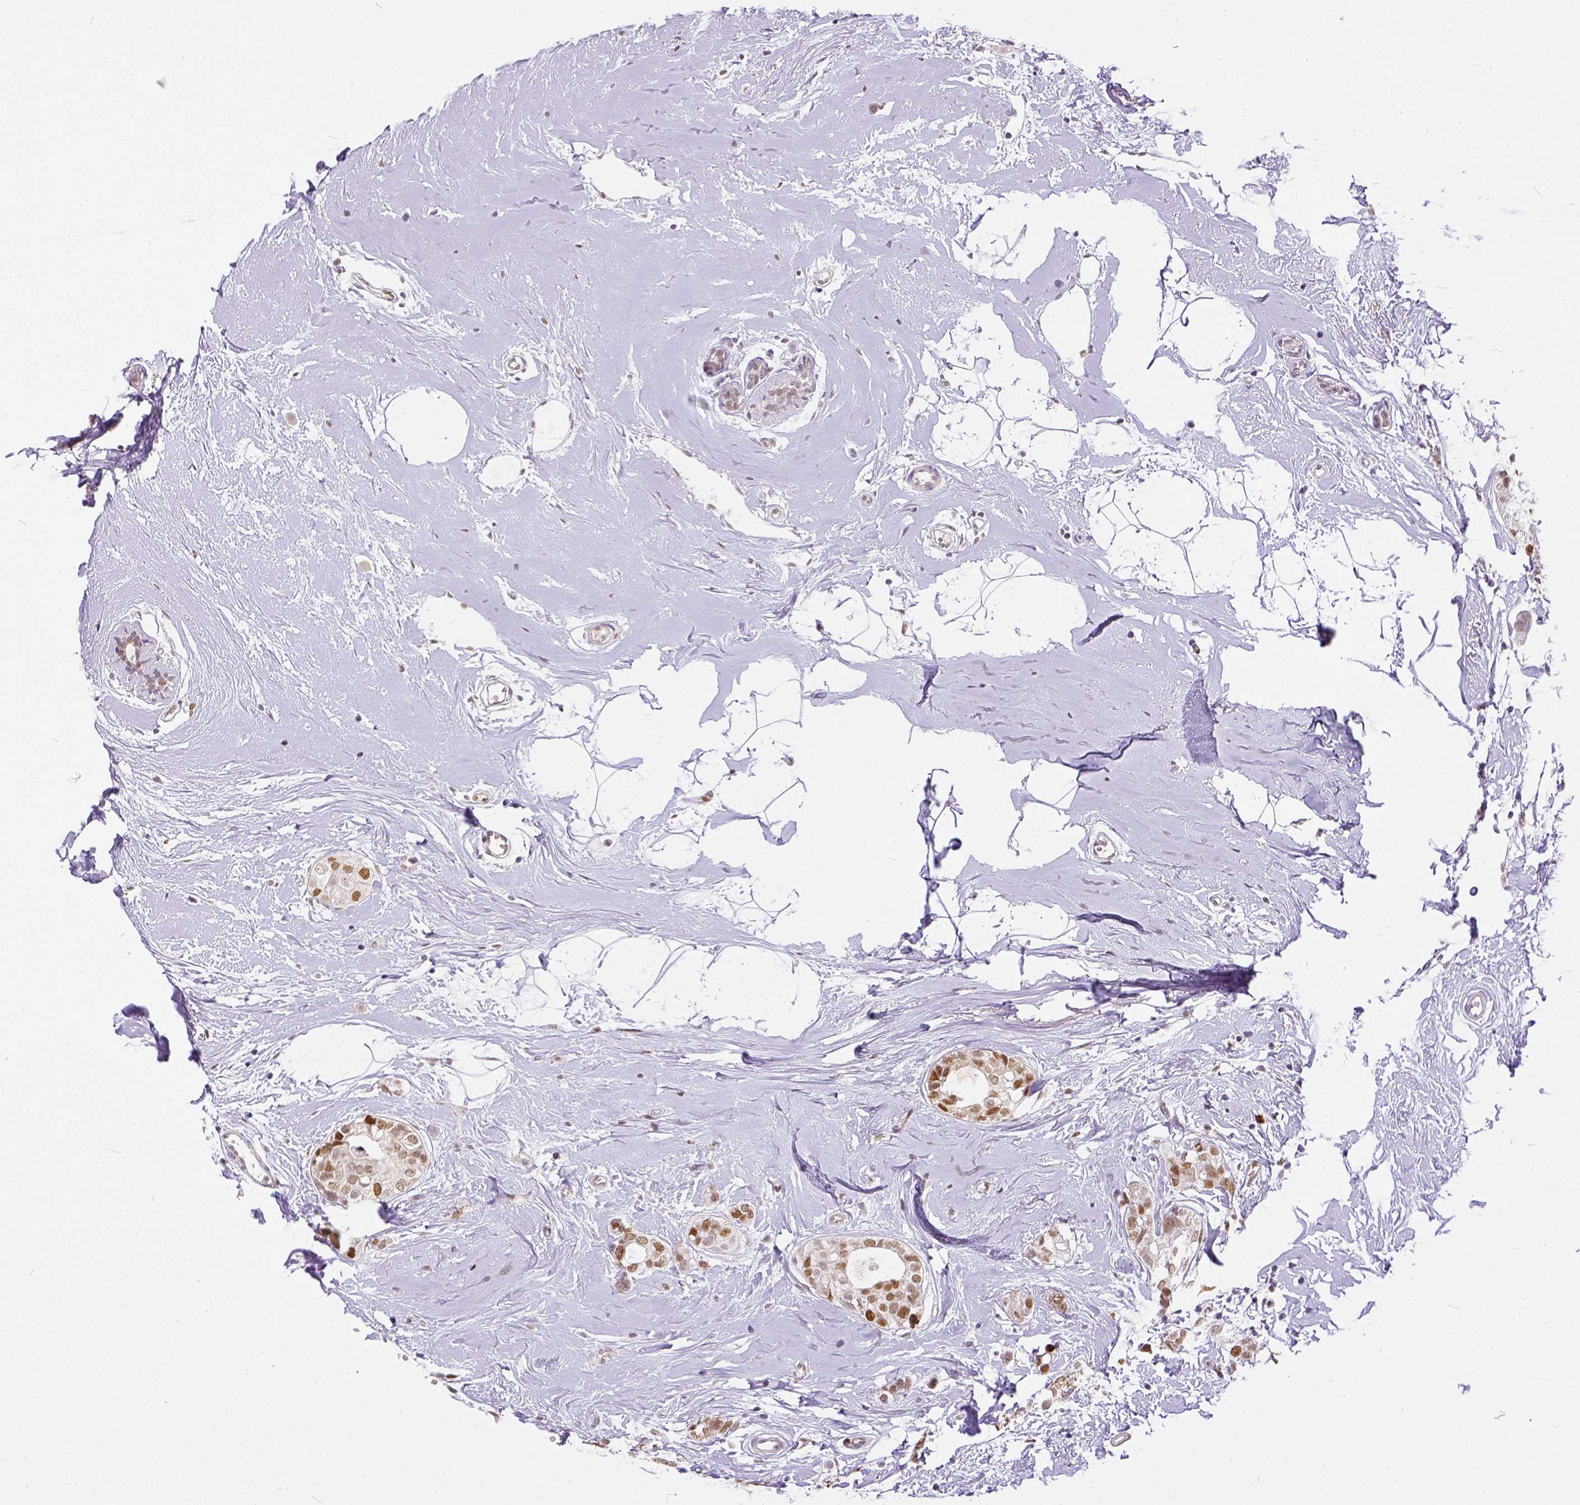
{"staining": {"intensity": "moderate", "quantity": ">75%", "location": "nuclear"}, "tissue": "breast cancer", "cell_type": "Tumor cells", "image_type": "cancer", "snomed": [{"axis": "morphology", "description": "Duct carcinoma"}, {"axis": "topography", "description": "Breast"}], "caption": "Protein analysis of breast infiltrating ductal carcinoma tissue reveals moderate nuclear staining in approximately >75% of tumor cells.", "gene": "ERCC1", "patient": {"sex": "female", "age": 40}}